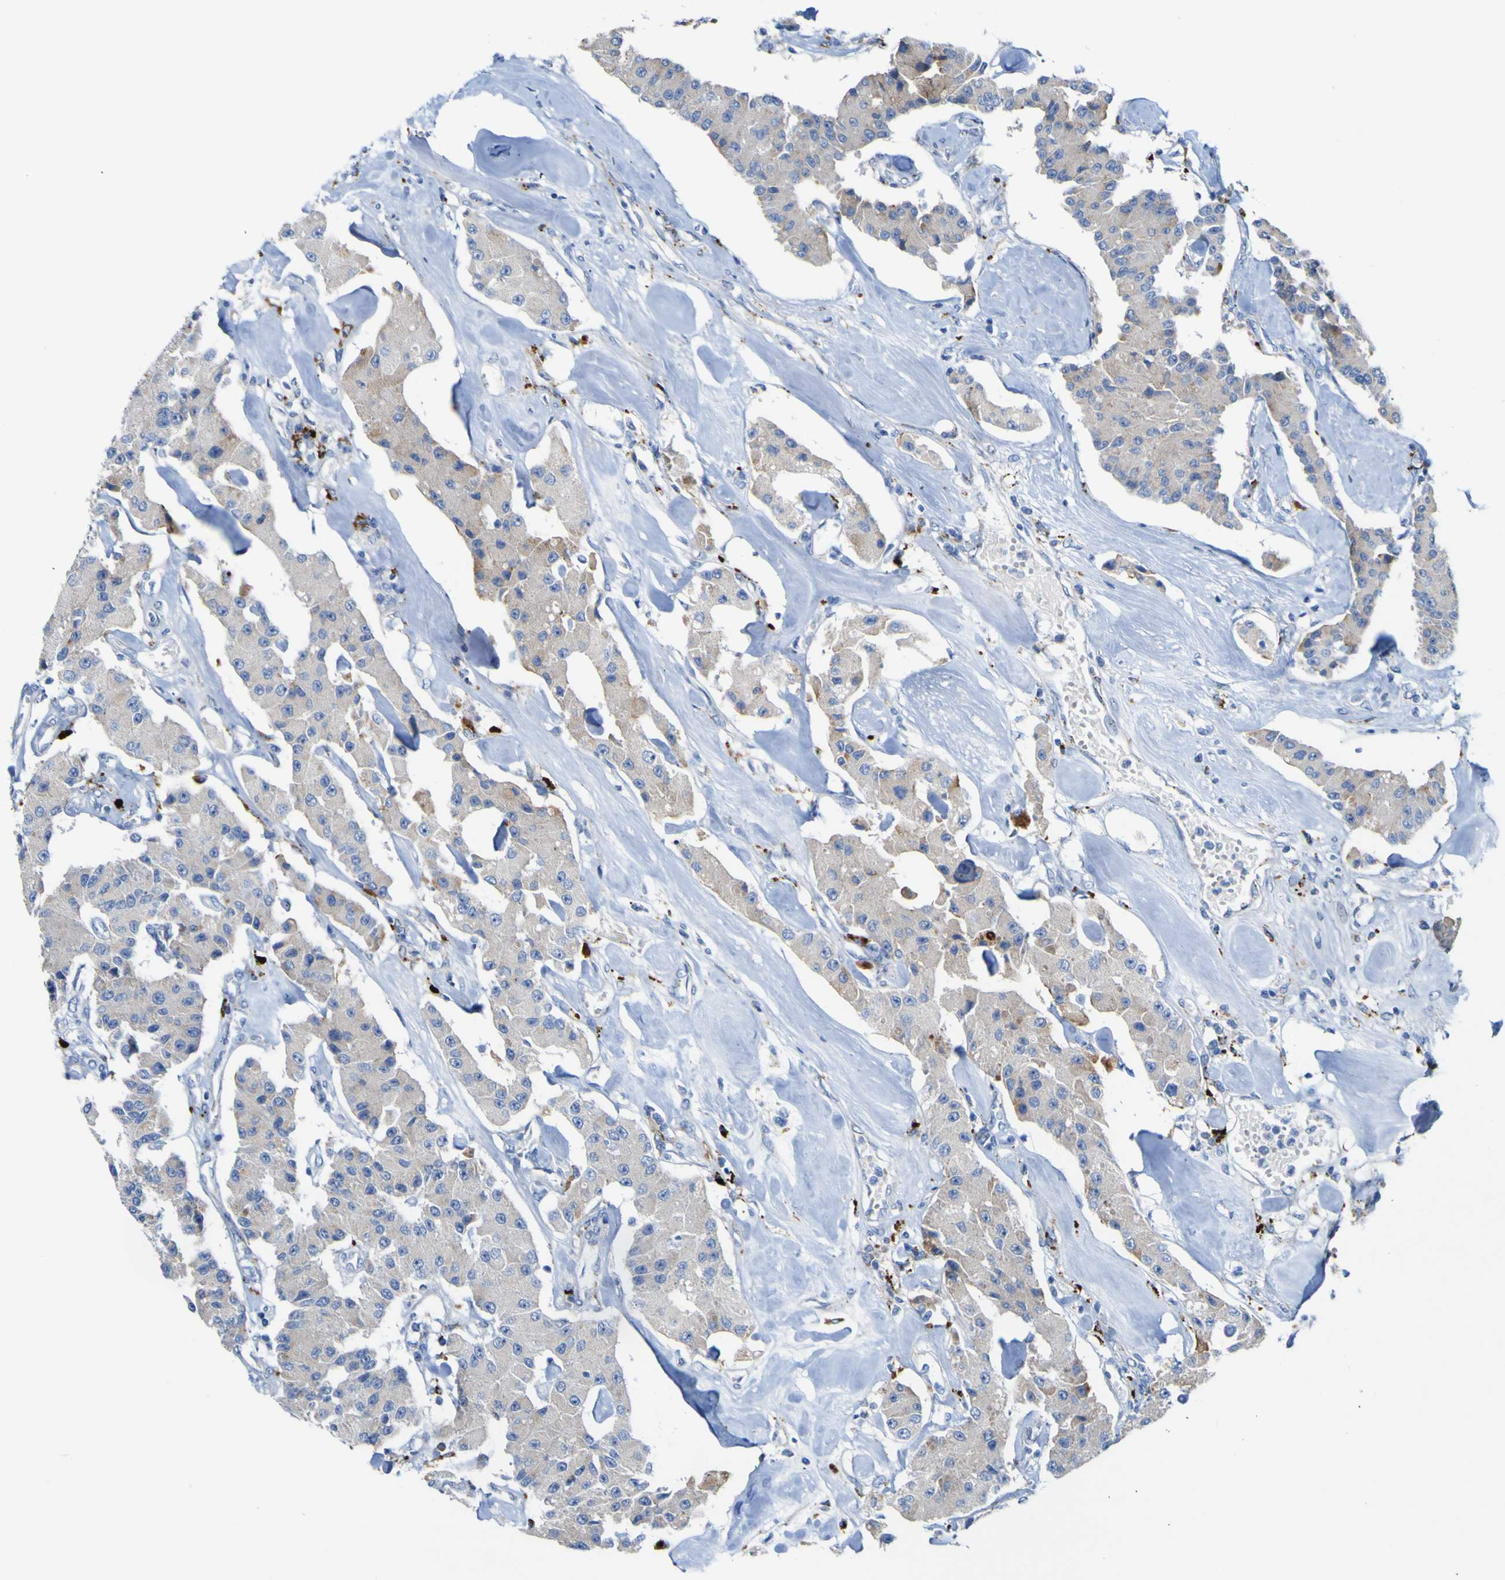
{"staining": {"intensity": "weak", "quantity": "<25%", "location": "cytoplasmic/membranous"}, "tissue": "carcinoid", "cell_type": "Tumor cells", "image_type": "cancer", "snomed": [{"axis": "morphology", "description": "Carcinoid, malignant, NOS"}, {"axis": "topography", "description": "Pancreas"}], "caption": "The image reveals no staining of tumor cells in carcinoid.", "gene": "PTPRF", "patient": {"sex": "male", "age": 41}}